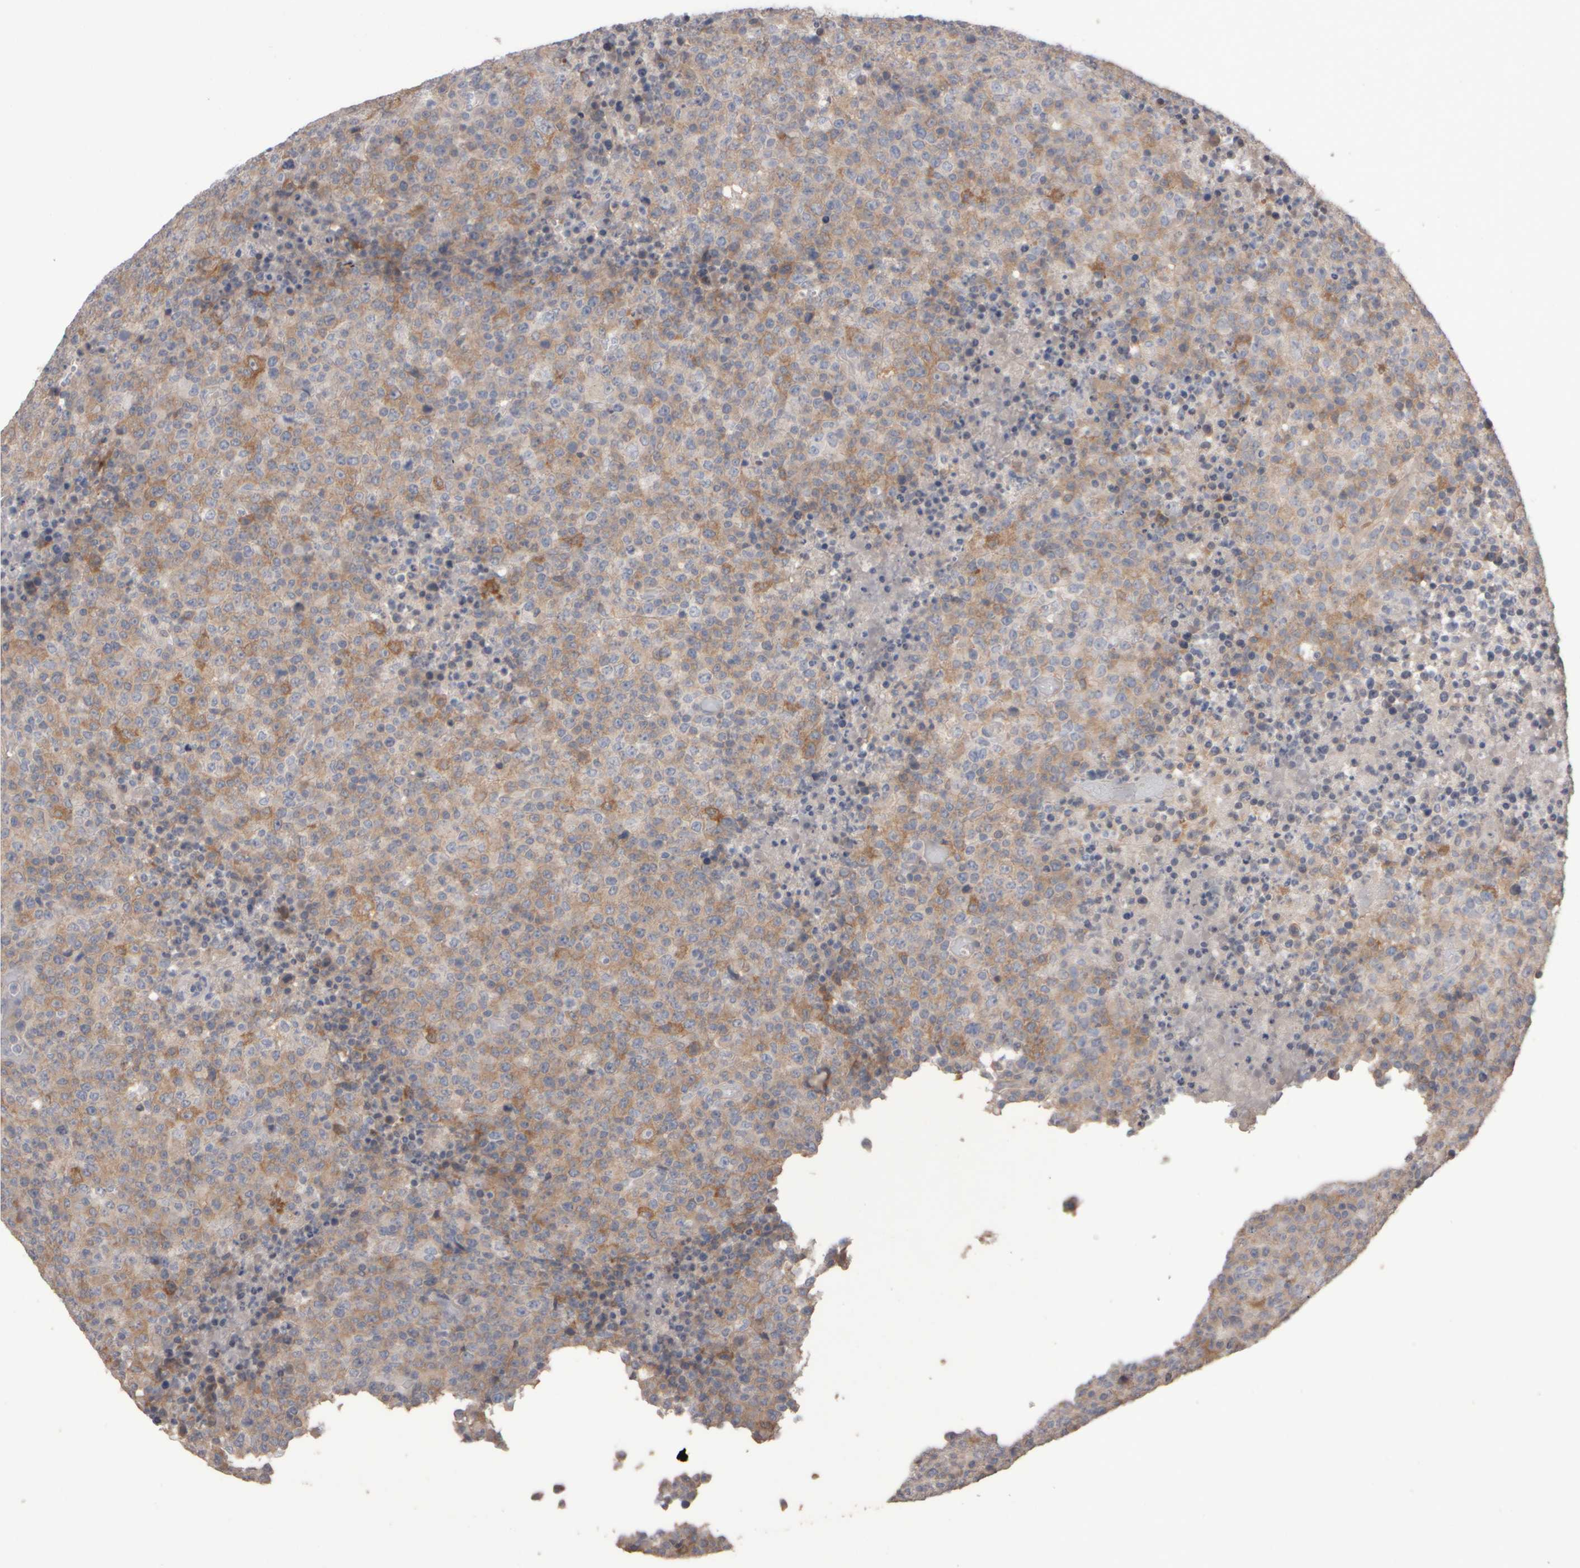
{"staining": {"intensity": "weak", "quantity": "25%-75%", "location": "cytoplasmic/membranous"}, "tissue": "lymphoma", "cell_type": "Tumor cells", "image_type": "cancer", "snomed": [{"axis": "morphology", "description": "Malignant lymphoma, non-Hodgkin's type, High grade"}, {"axis": "topography", "description": "Lymph node"}], "caption": "Weak cytoplasmic/membranous positivity for a protein is seen in about 25%-75% of tumor cells of lymphoma using IHC.", "gene": "EPHX2", "patient": {"sex": "male", "age": 13}}